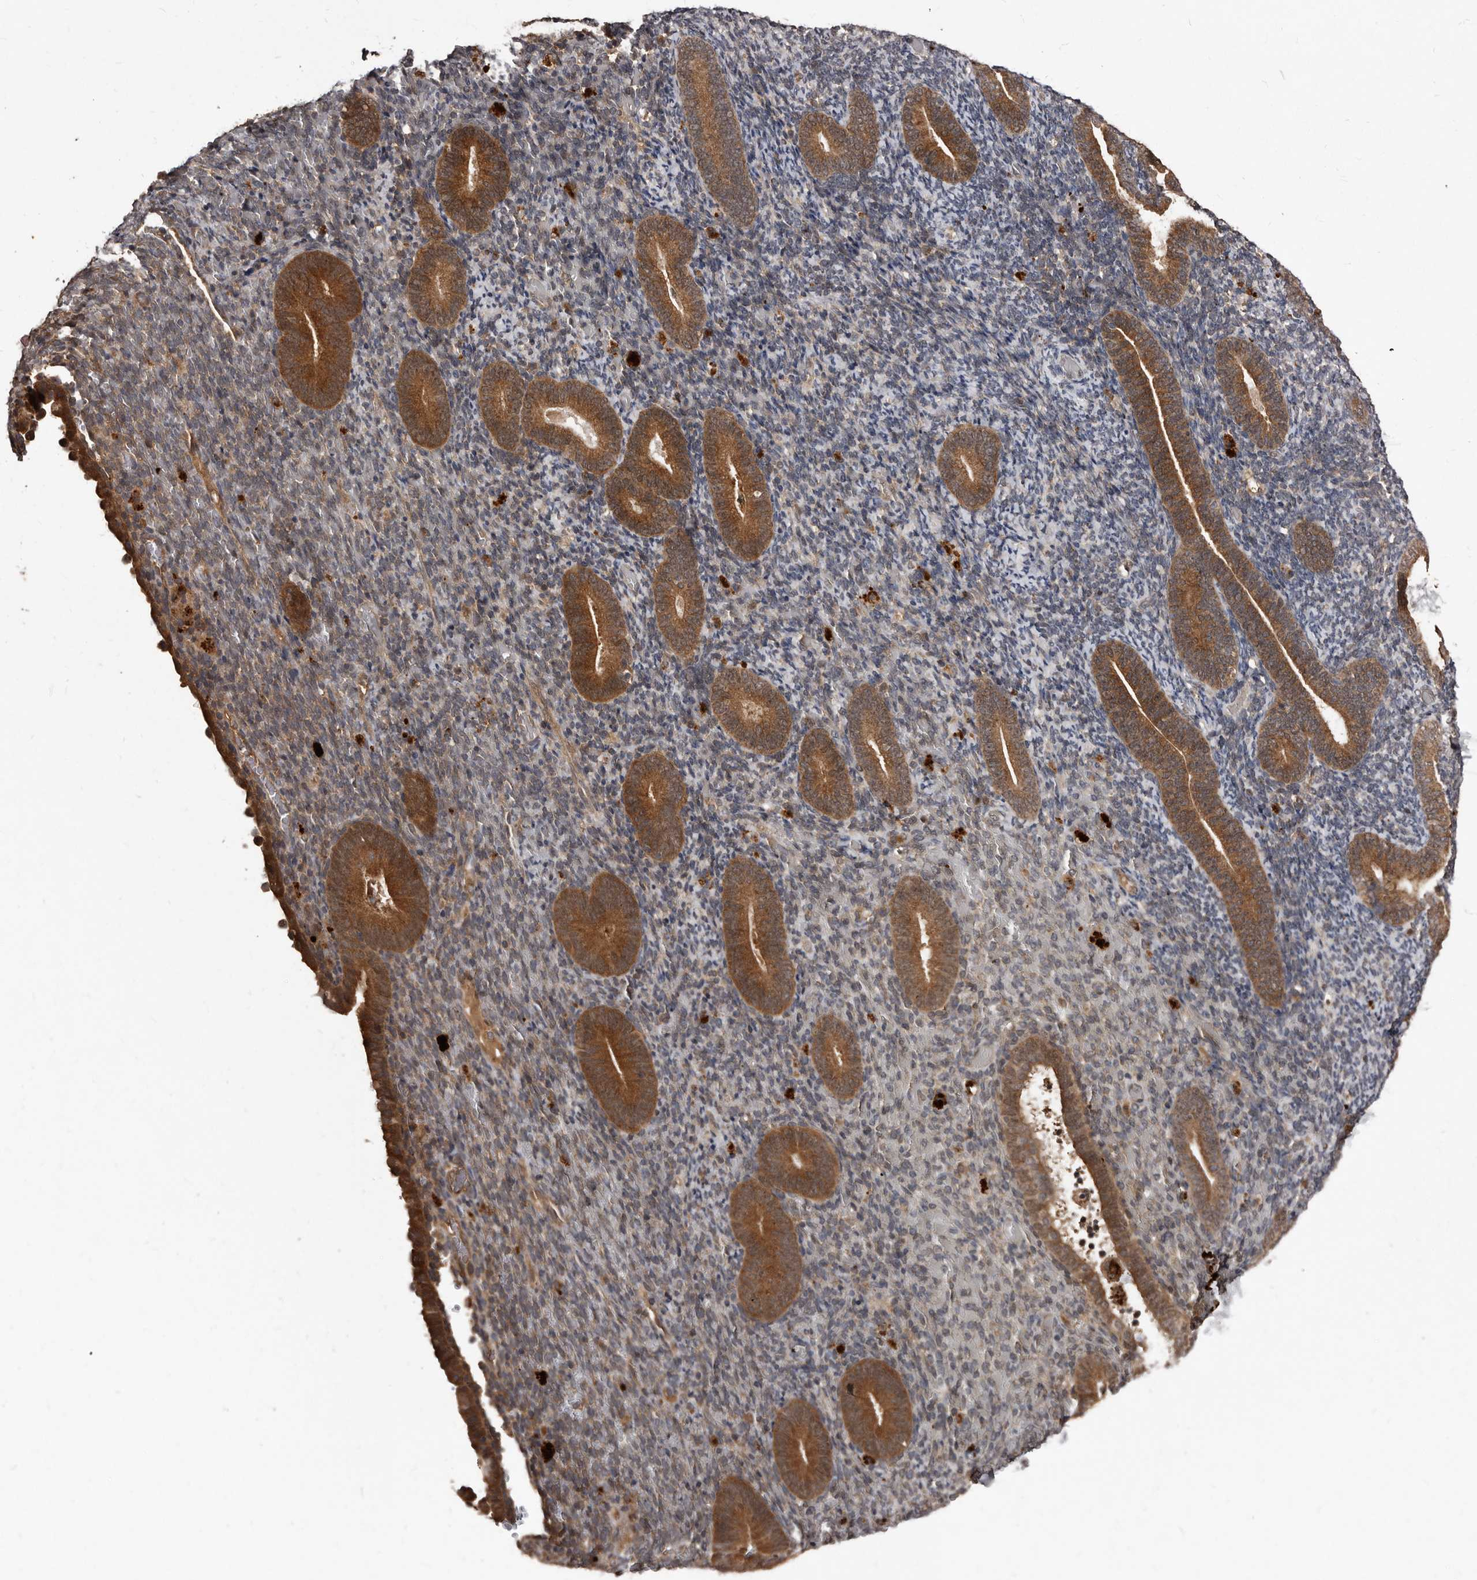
{"staining": {"intensity": "weak", "quantity": "25%-75%", "location": "cytoplasmic/membranous"}, "tissue": "endometrium", "cell_type": "Cells in endometrial stroma", "image_type": "normal", "snomed": [{"axis": "morphology", "description": "Normal tissue, NOS"}, {"axis": "topography", "description": "Endometrium"}], "caption": "The image demonstrates immunohistochemical staining of normal endometrium. There is weak cytoplasmic/membranous positivity is appreciated in approximately 25%-75% of cells in endometrial stroma.", "gene": "PMVK", "patient": {"sex": "female", "age": 51}}